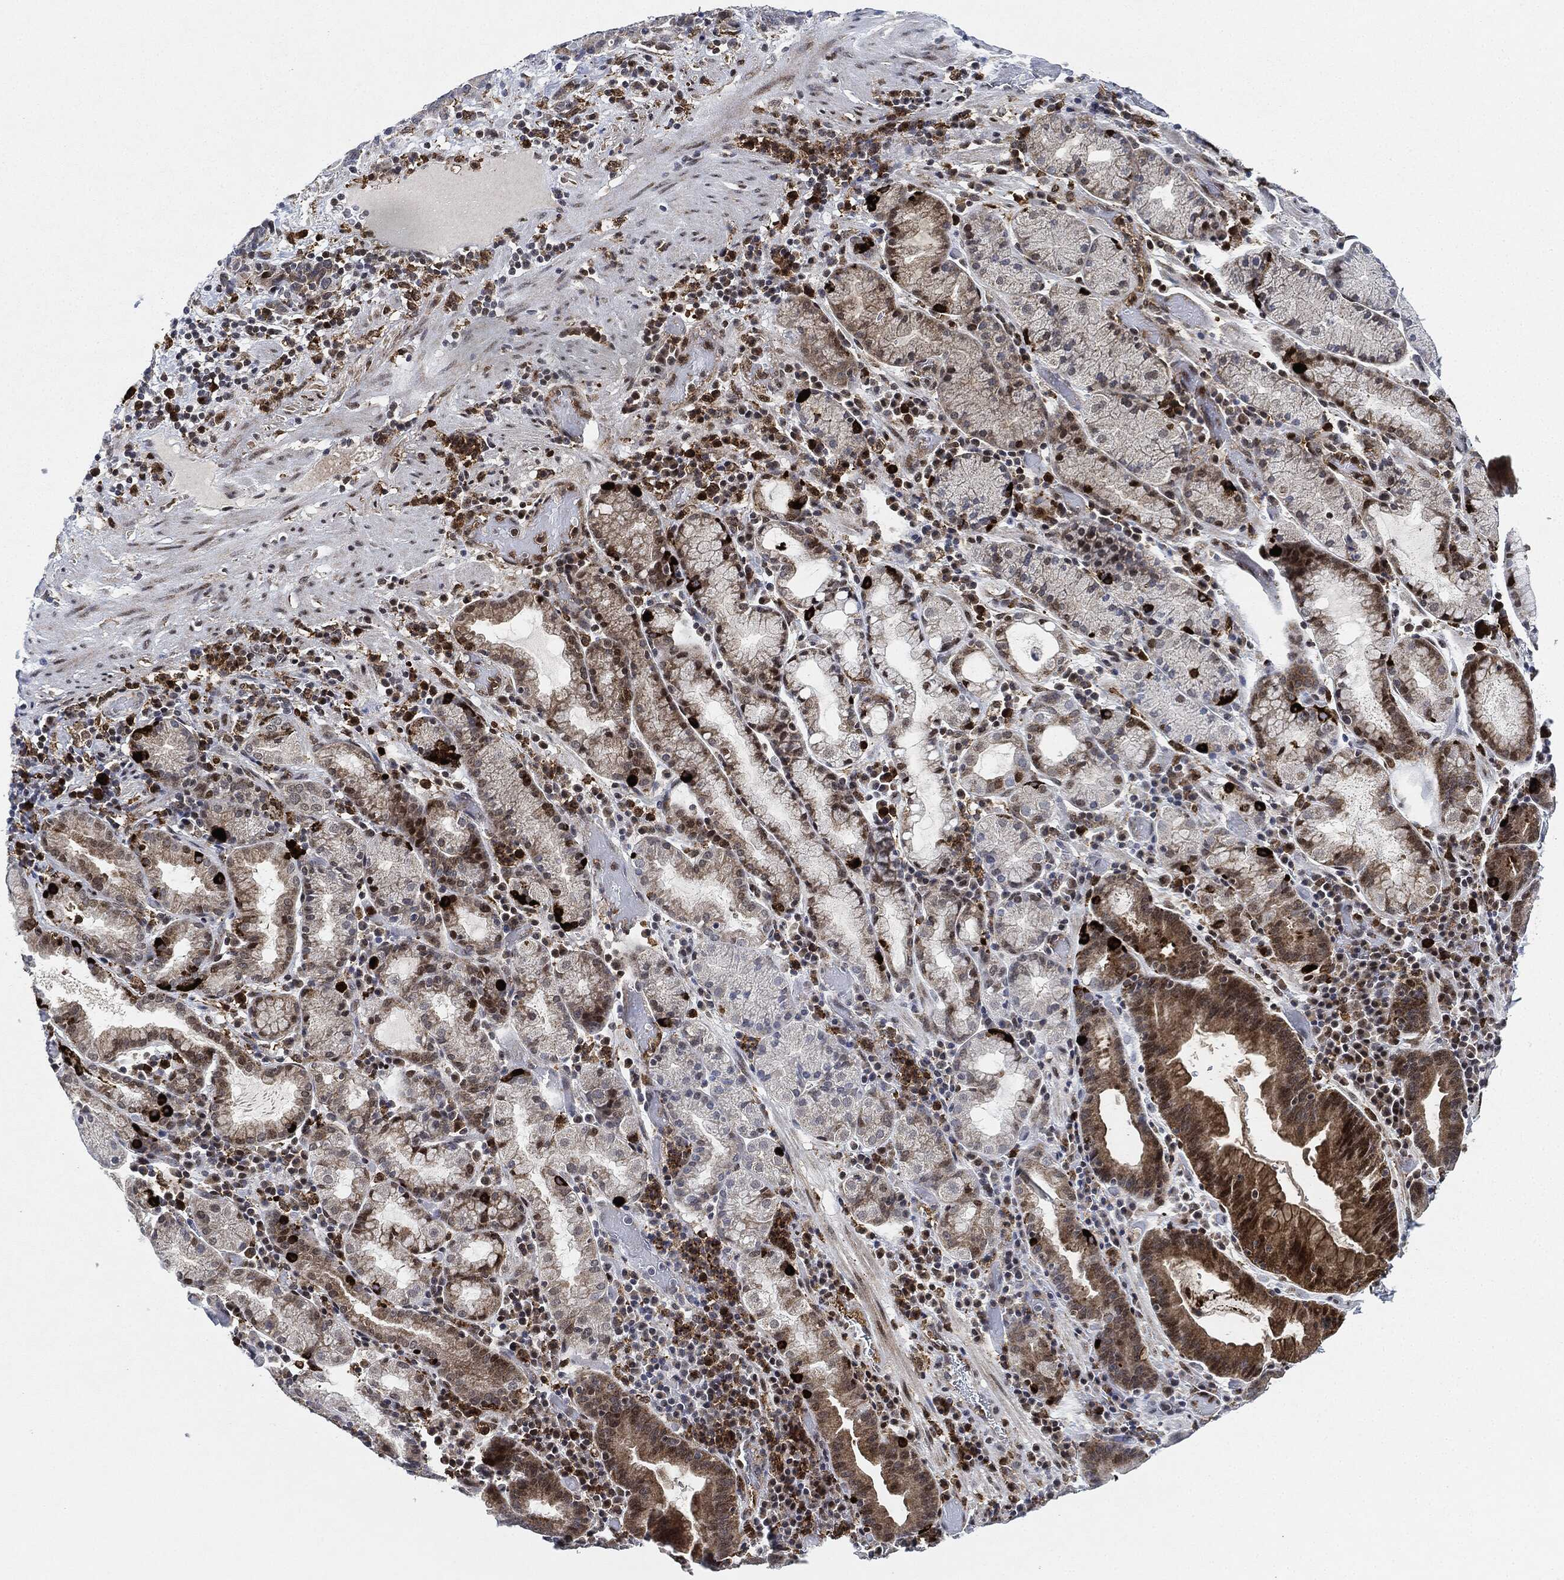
{"staining": {"intensity": "moderate", "quantity": ">75%", "location": "cytoplasmic/membranous"}, "tissue": "stomach cancer", "cell_type": "Tumor cells", "image_type": "cancer", "snomed": [{"axis": "morphology", "description": "Adenocarcinoma, NOS"}, {"axis": "topography", "description": "Stomach"}], "caption": "An immunohistochemistry histopathology image of neoplastic tissue is shown. Protein staining in brown shows moderate cytoplasmic/membranous positivity in stomach cancer (adenocarcinoma) within tumor cells.", "gene": "NANOS3", "patient": {"sex": "male", "age": 79}}